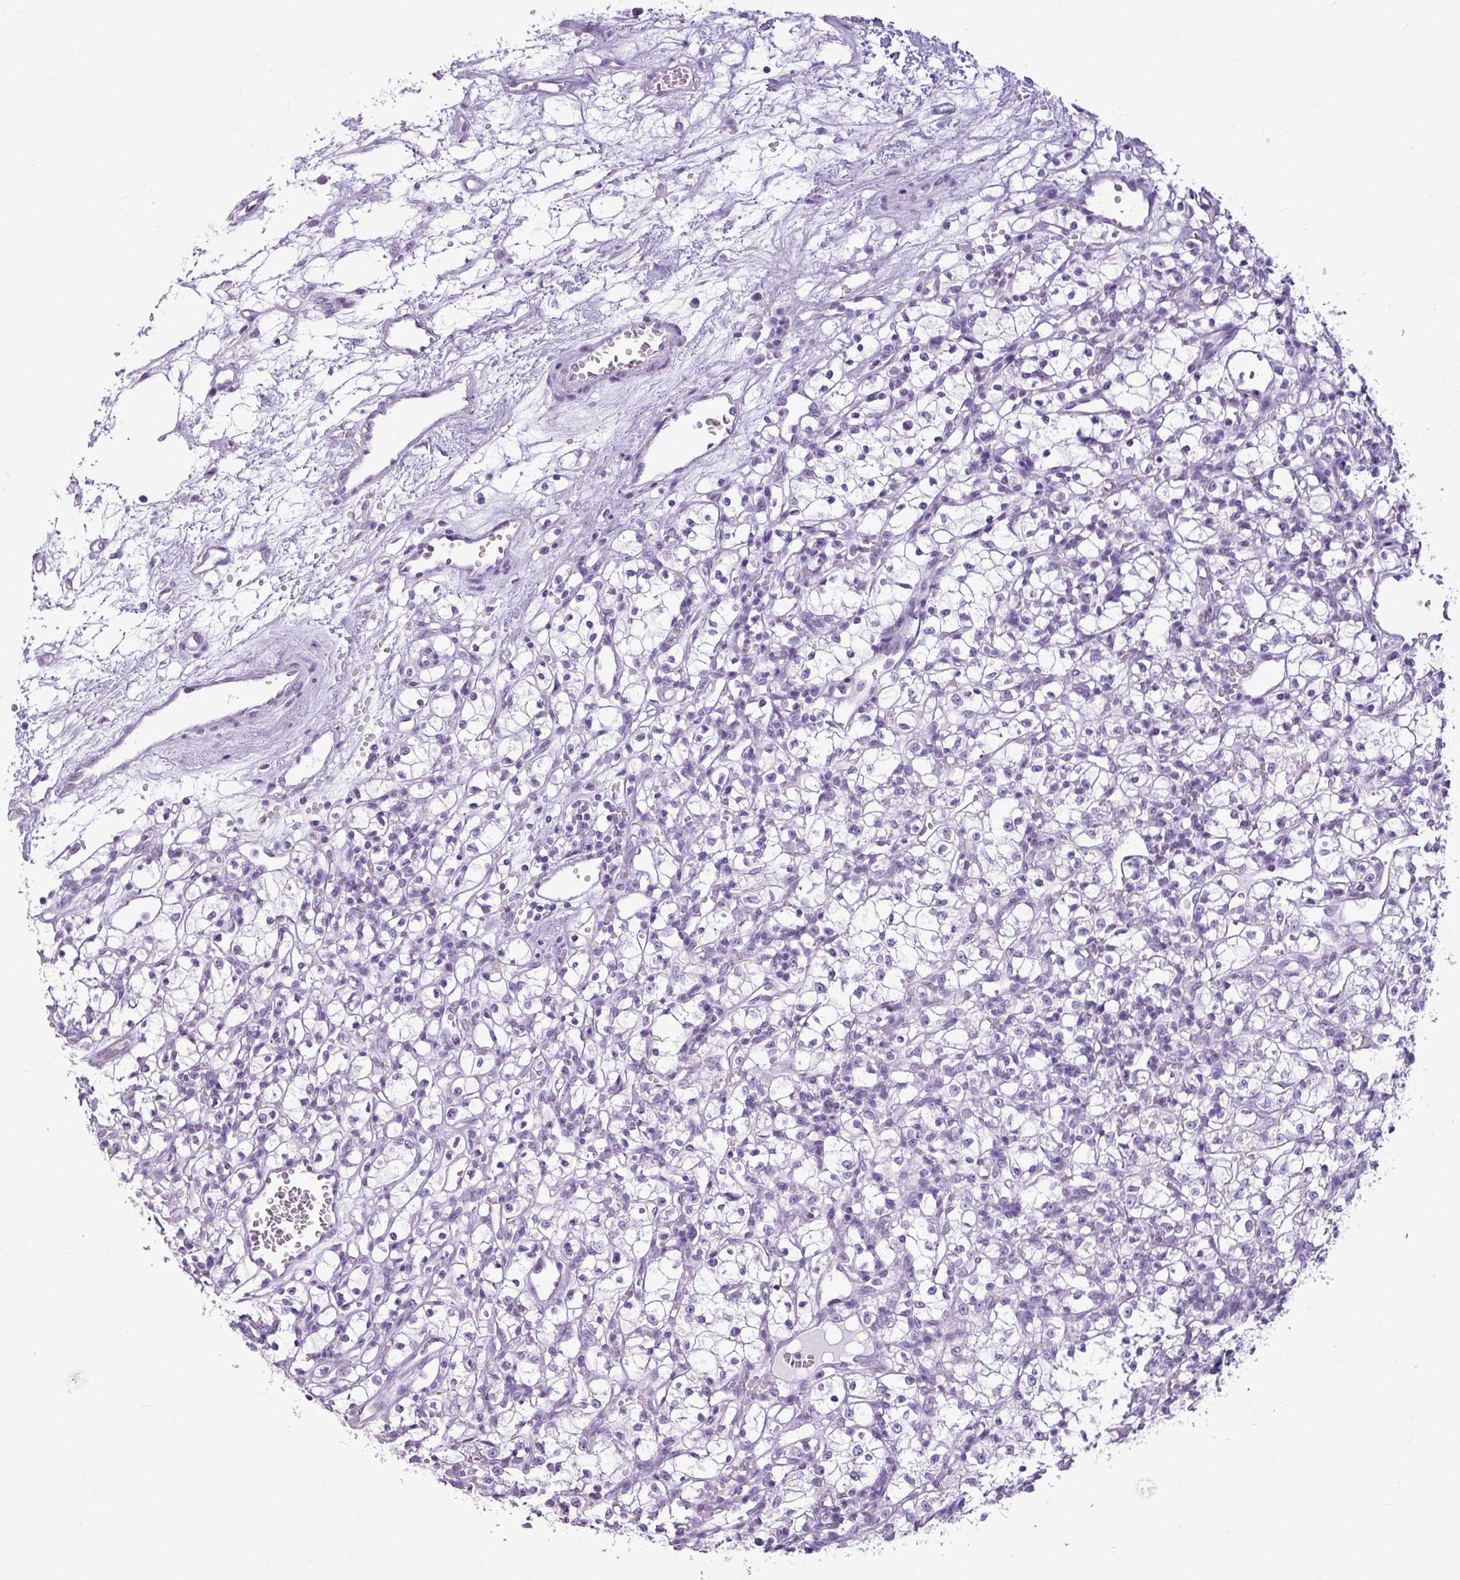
{"staining": {"intensity": "negative", "quantity": "none", "location": "none"}, "tissue": "renal cancer", "cell_type": "Tumor cells", "image_type": "cancer", "snomed": [{"axis": "morphology", "description": "Adenocarcinoma, NOS"}, {"axis": "topography", "description": "Kidney"}], "caption": "Immunohistochemistry (IHC) of human adenocarcinoma (renal) shows no positivity in tumor cells.", "gene": "AMY2A", "patient": {"sex": "female", "age": 59}}